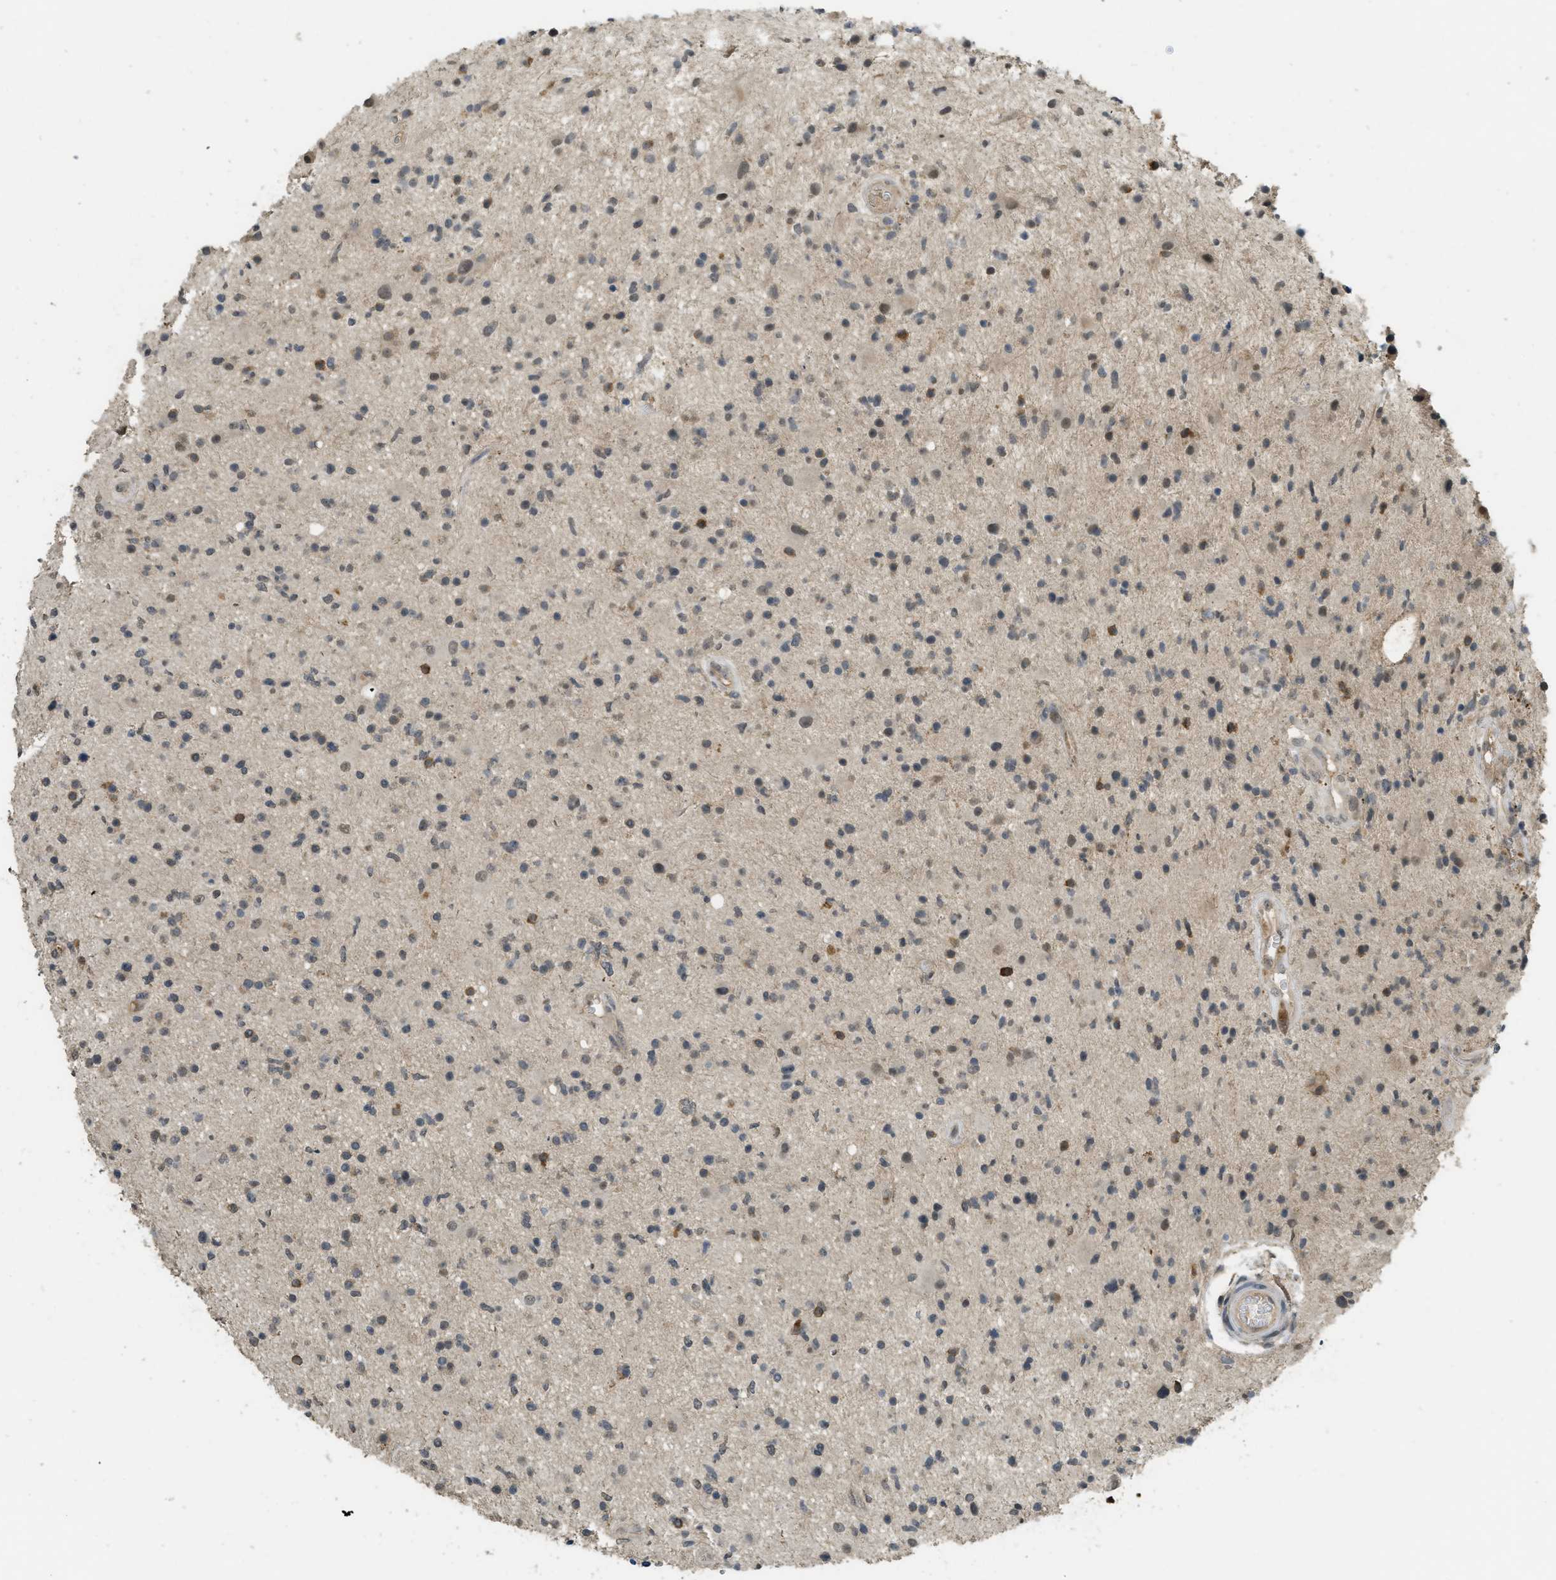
{"staining": {"intensity": "weak", "quantity": "<25%", "location": "cytoplasmic/membranous,nuclear"}, "tissue": "glioma", "cell_type": "Tumor cells", "image_type": "cancer", "snomed": [{"axis": "morphology", "description": "Glioma, malignant, High grade"}, {"axis": "topography", "description": "Brain"}], "caption": "Immunohistochemical staining of human glioma demonstrates no significant expression in tumor cells.", "gene": "IGF2BP2", "patient": {"sex": "male", "age": 33}}